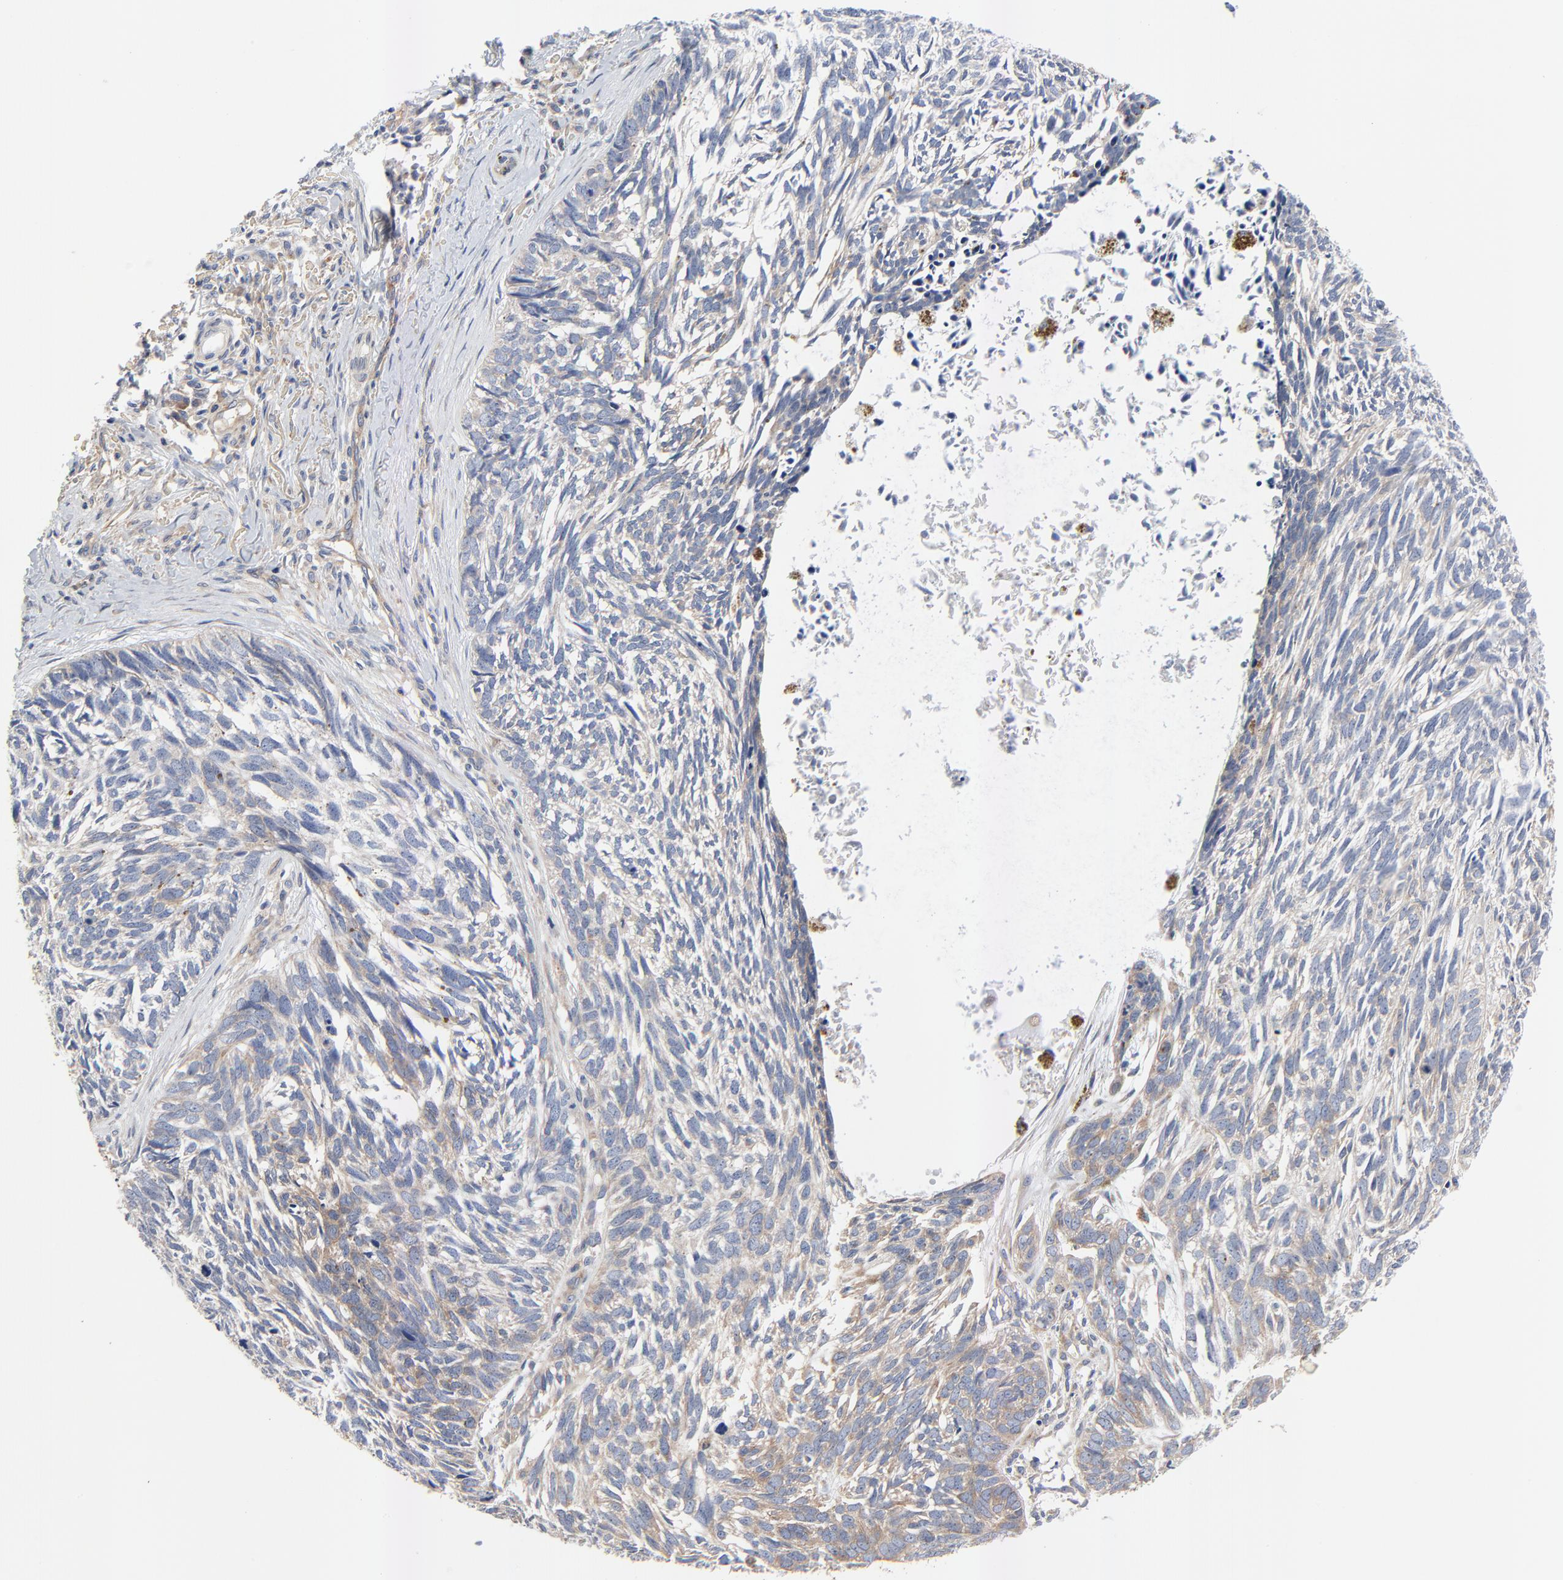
{"staining": {"intensity": "weak", "quantity": "<25%", "location": "cytoplasmic/membranous"}, "tissue": "skin cancer", "cell_type": "Tumor cells", "image_type": "cancer", "snomed": [{"axis": "morphology", "description": "Basal cell carcinoma"}, {"axis": "topography", "description": "Skin"}], "caption": "Tumor cells are negative for protein expression in human skin cancer. Nuclei are stained in blue.", "gene": "VAV2", "patient": {"sex": "male", "age": 63}}